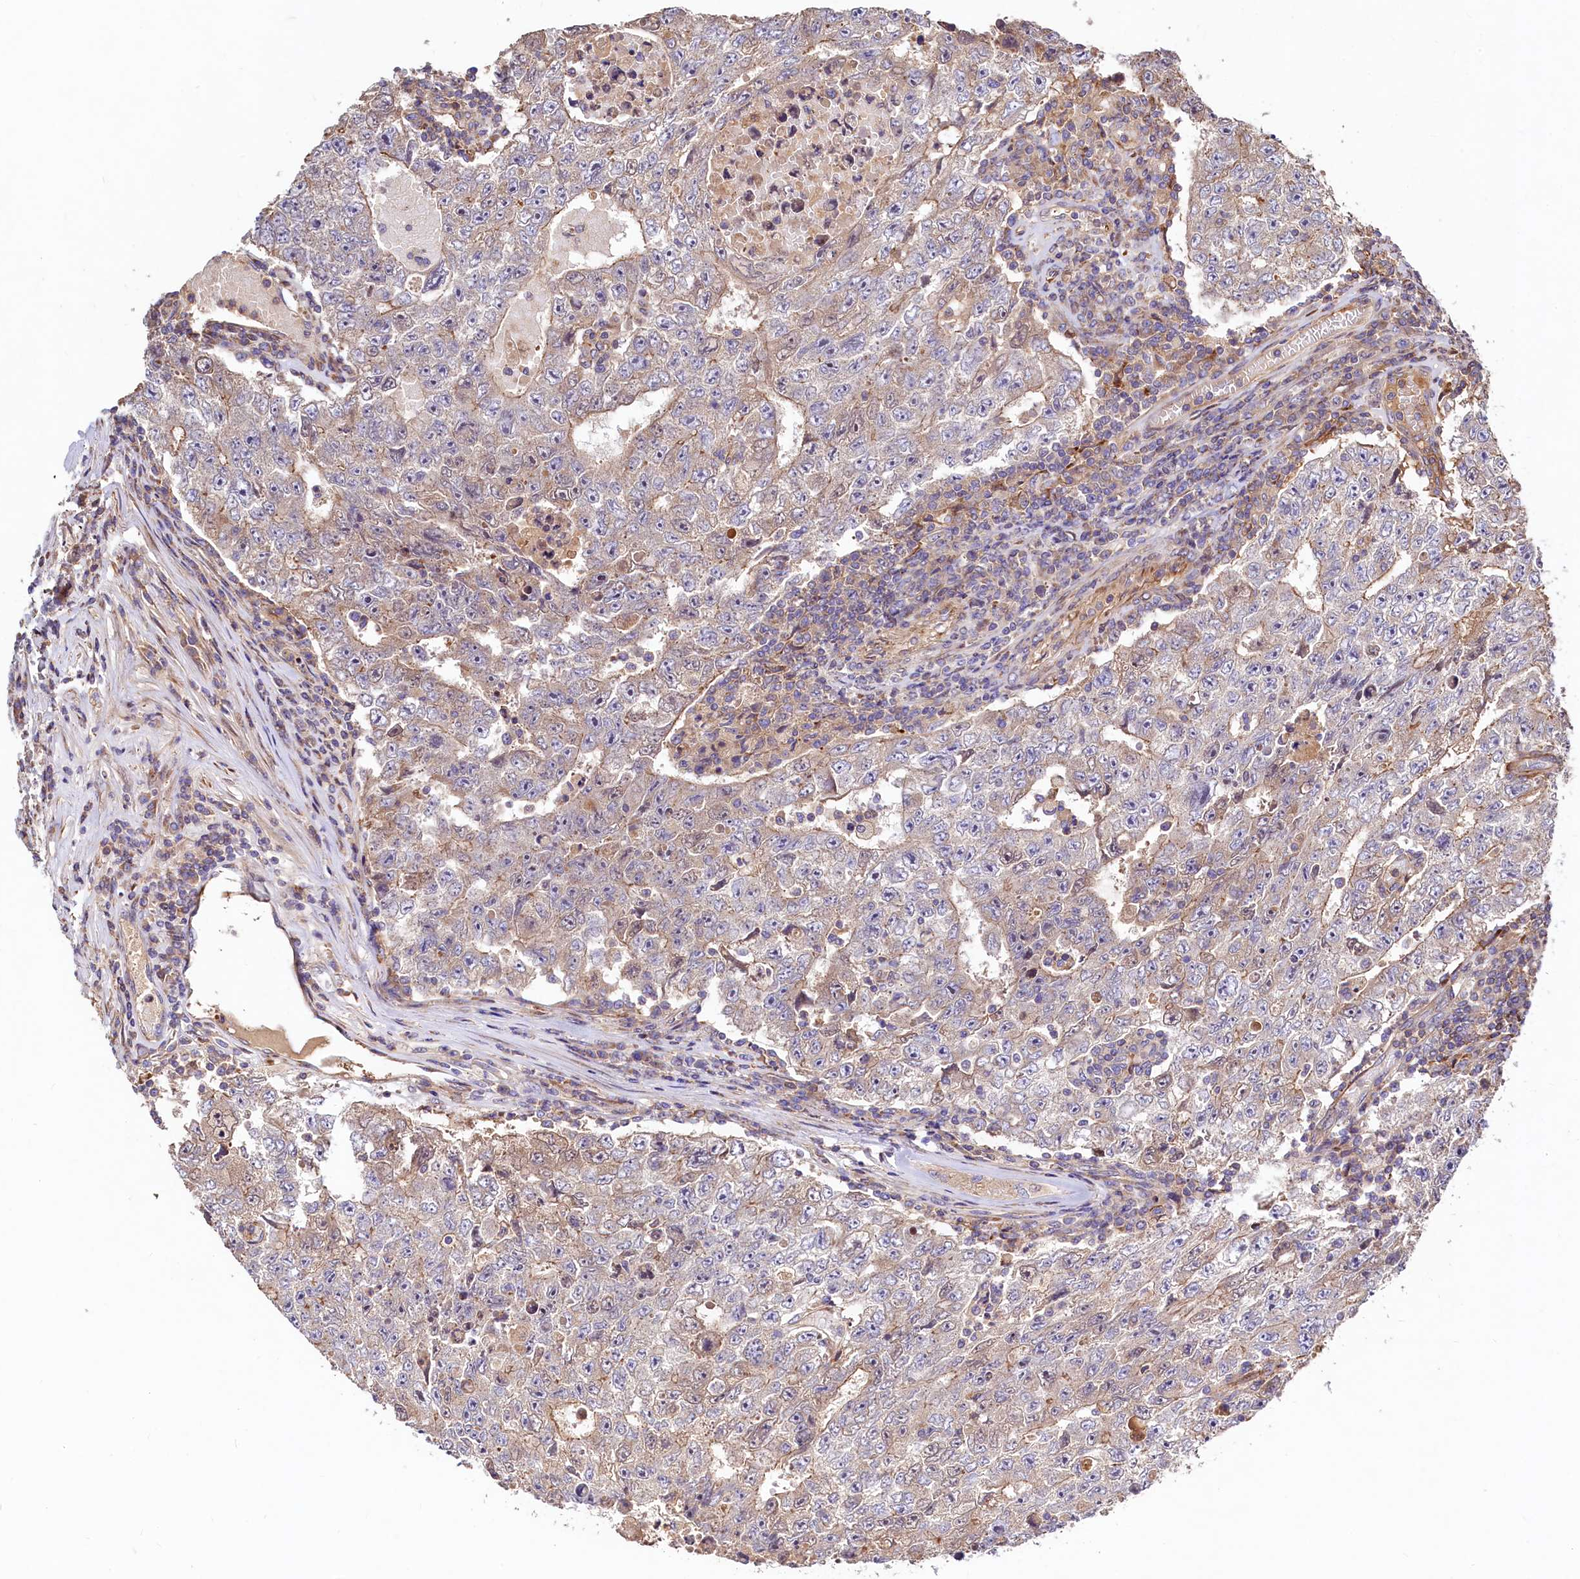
{"staining": {"intensity": "weak", "quantity": "<25%", "location": "cytoplasmic/membranous"}, "tissue": "testis cancer", "cell_type": "Tumor cells", "image_type": "cancer", "snomed": [{"axis": "morphology", "description": "Carcinoma, Embryonal, NOS"}, {"axis": "topography", "description": "Testis"}], "caption": "Immunohistochemistry of embryonal carcinoma (testis) reveals no staining in tumor cells. (DAB (3,3'-diaminobenzidine) immunohistochemistry, high magnification).", "gene": "KLHDC4", "patient": {"sex": "male", "age": 17}}